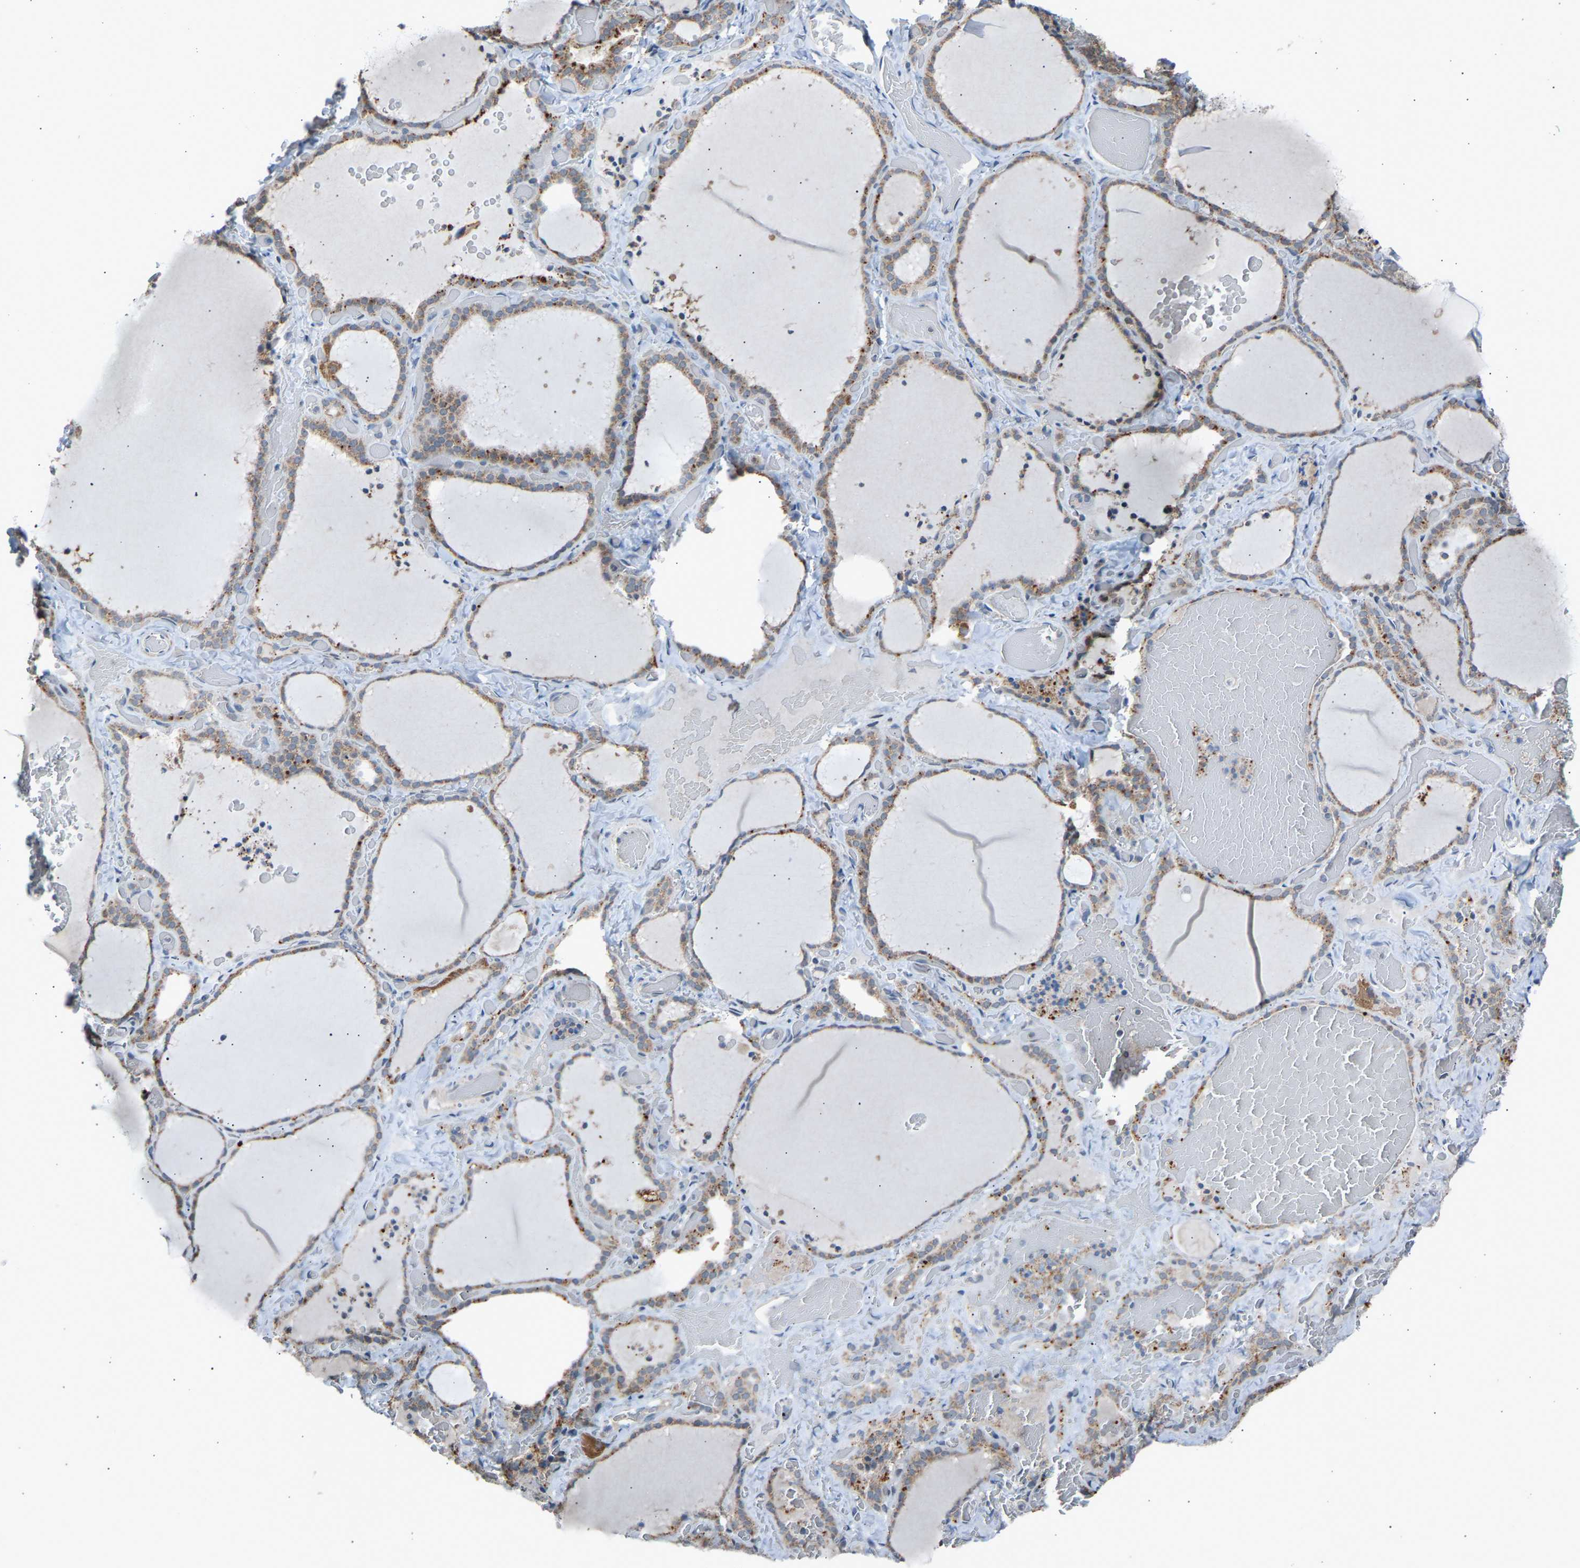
{"staining": {"intensity": "moderate", "quantity": ">75%", "location": "cytoplasmic/membranous"}, "tissue": "thyroid gland", "cell_type": "Glandular cells", "image_type": "normal", "snomed": [{"axis": "morphology", "description": "Normal tissue, NOS"}, {"axis": "topography", "description": "Thyroid gland"}], "caption": "Protein expression analysis of benign thyroid gland demonstrates moderate cytoplasmic/membranous expression in approximately >75% of glandular cells. Nuclei are stained in blue.", "gene": "SLIRP", "patient": {"sex": "female", "age": 22}}